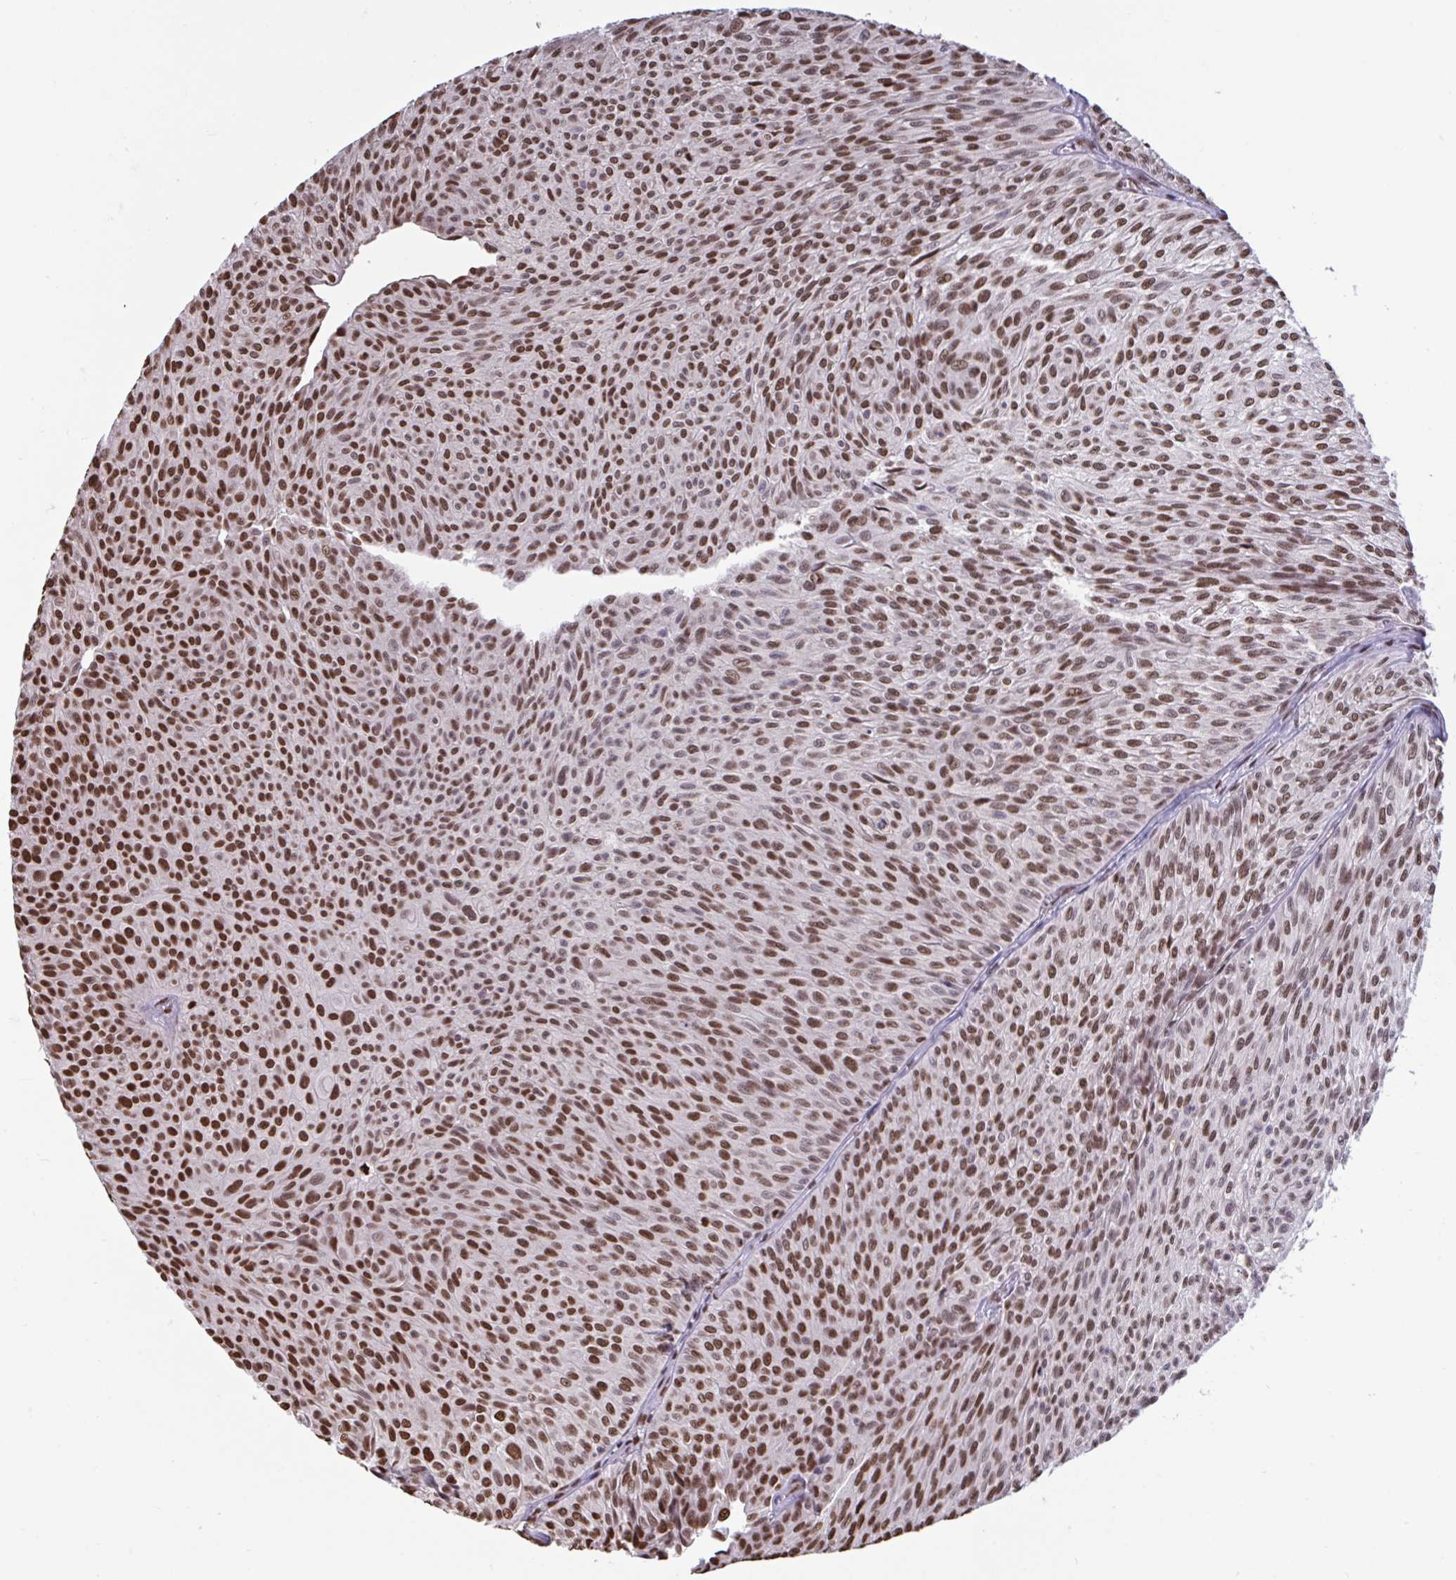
{"staining": {"intensity": "strong", "quantity": ">75%", "location": "nuclear"}, "tissue": "urothelial cancer", "cell_type": "Tumor cells", "image_type": "cancer", "snomed": [{"axis": "morphology", "description": "Urothelial carcinoma, Low grade"}, {"axis": "topography", "description": "Urinary bladder"}], "caption": "About >75% of tumor cells in human urothelial cancer display strong nuclear protein expression as visualized by brown immunohistochemical staining.", "gene": "HNRNPDL", "patient": {"sex": "male", "age": 91}}